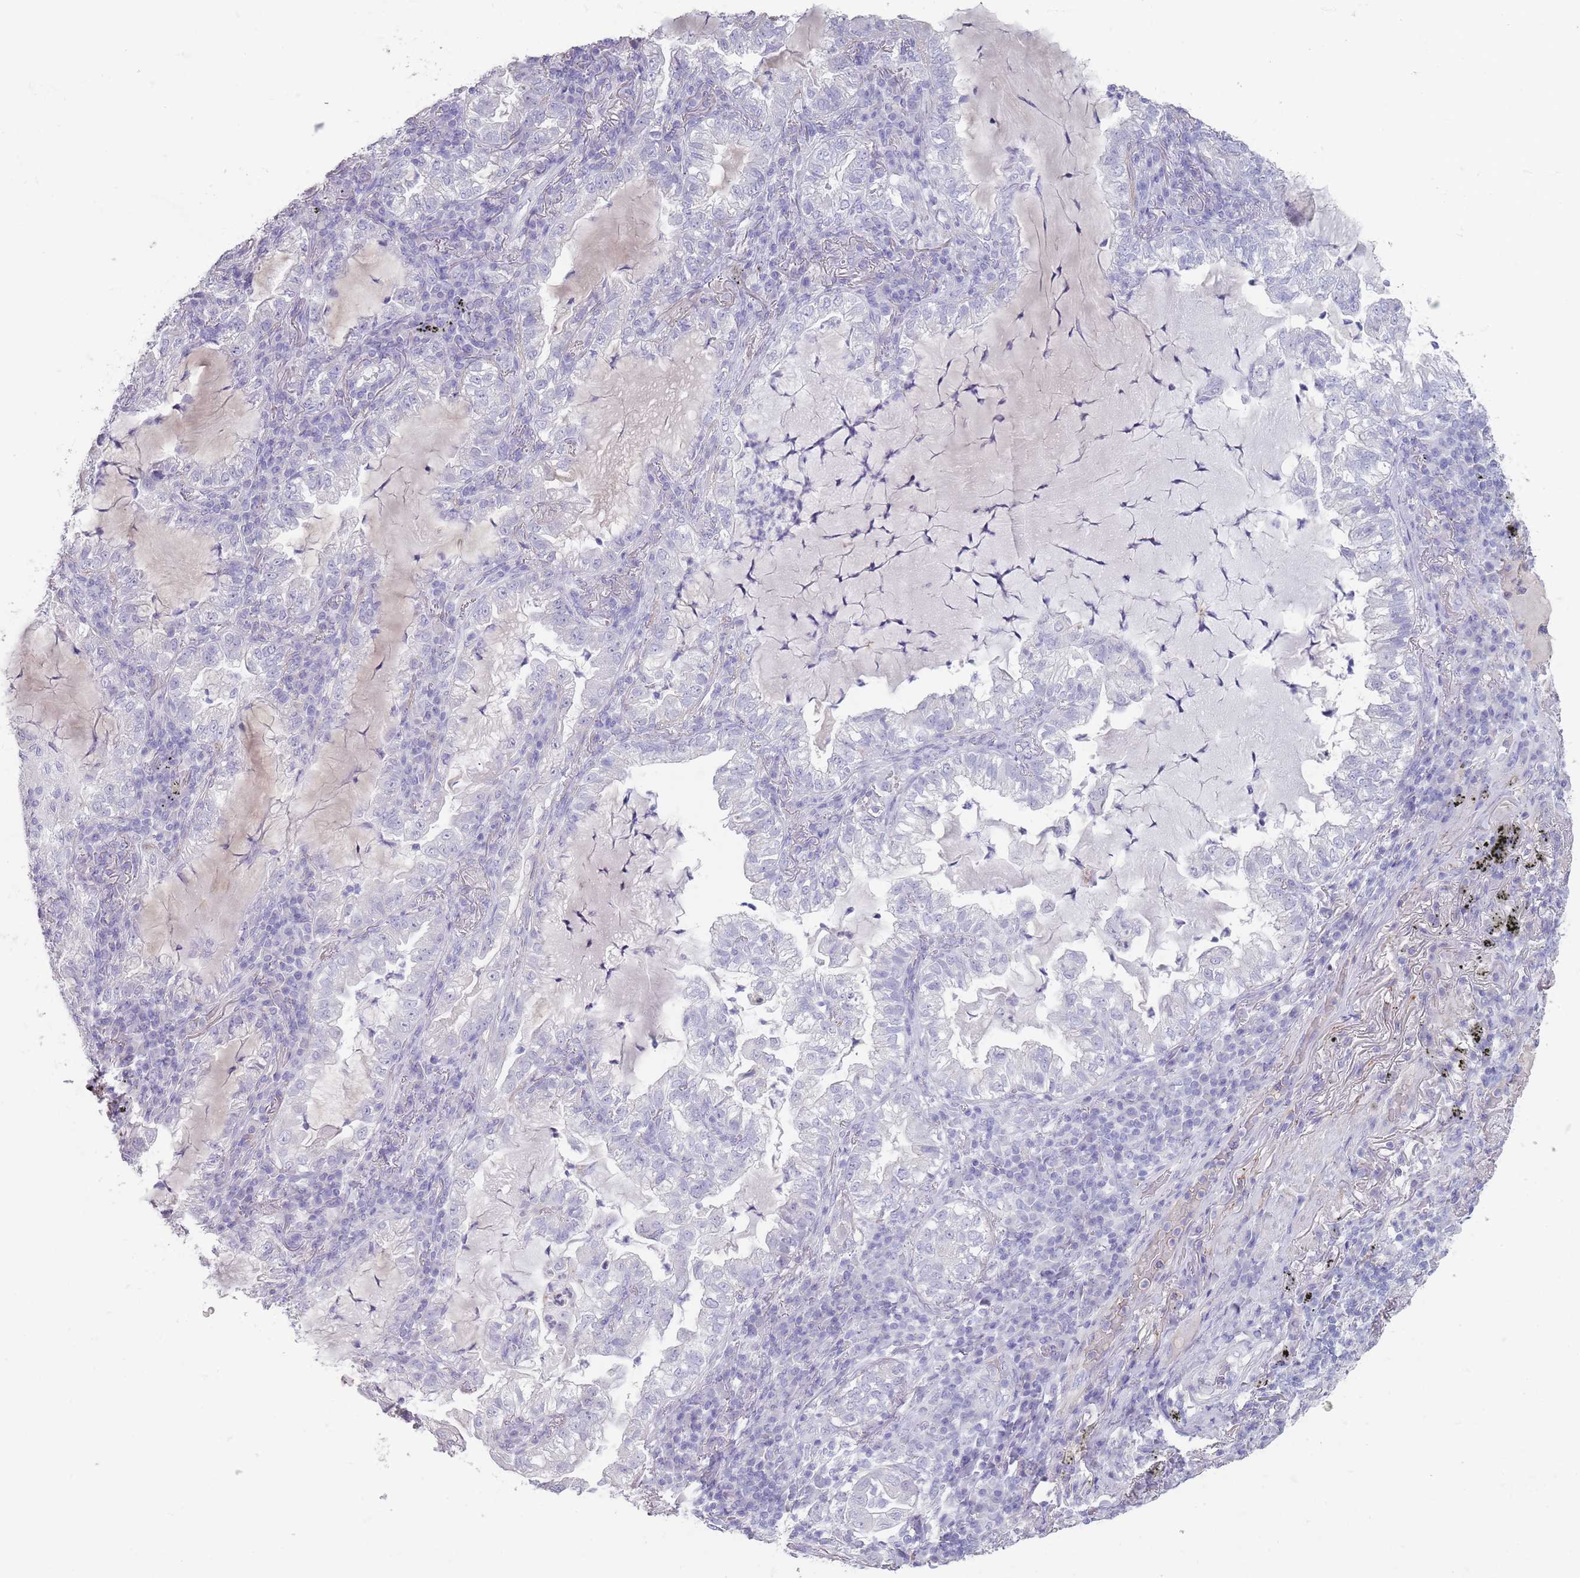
{"staining": {"intensity": "negative", "quantity": "none", "location": "none"}, "tissue": "lung cancer", "cell_type": "Tumor cells", "image_type": "cancer", "snomed": [{"axis": "morphology", "description": "Adenocarcinoma, NOS"}, {"axis": "topography", "description": "Lung"}], "caption": "This is an immunohistochemistry image of human adenocarcinoma (lung). There is no staining in tumor cells.", "gene": "RHBG", "patient": {"sex": "female", "age": 73}}